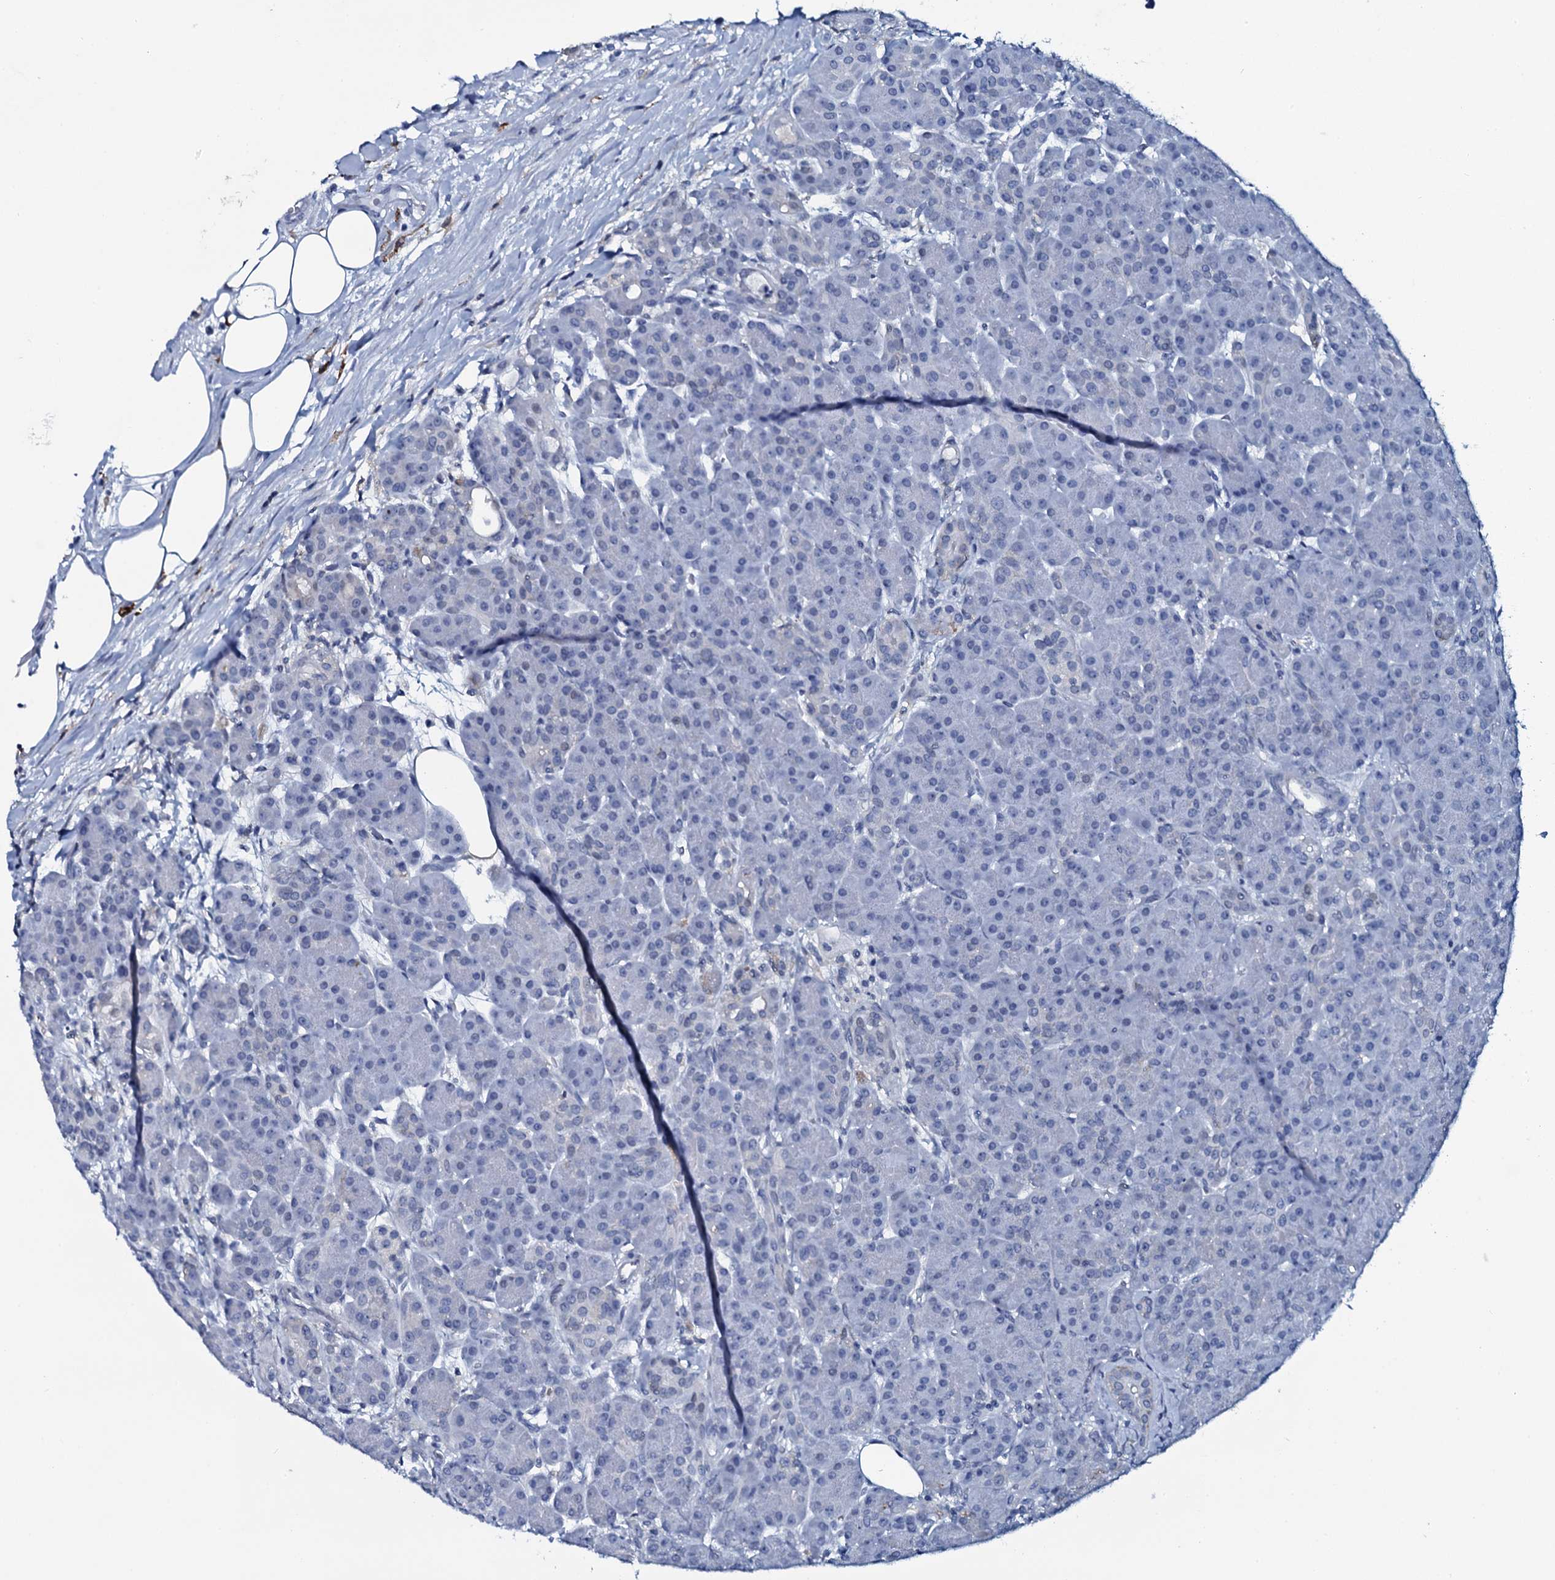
{"staining": {"intensity": "negative", "quantity": "none", "location": "none"}, "tissue": "pancreas", "cell_type": "Exocrine glandular cells", "image_type": "normal", "snomed": [{"axis": "morphology", "description": "Normal tissue, NOS"}, {"axis": "topography", "description": "Pancreas"}], "caption": "Immunohistochemistry (IHC) histopathology image of unremarkable pancreas stained for a protein (brown), which demonstrates no staining in exocrine glandular cells. (Stains: DAB (3,3'-diaminobenzidine) IHC with hematoxylin counter stain, Microscopy: brightfield microscopy at high magnification).", "gene": "SLC4A7", "patient": {"sex": "male", "age": 63}}